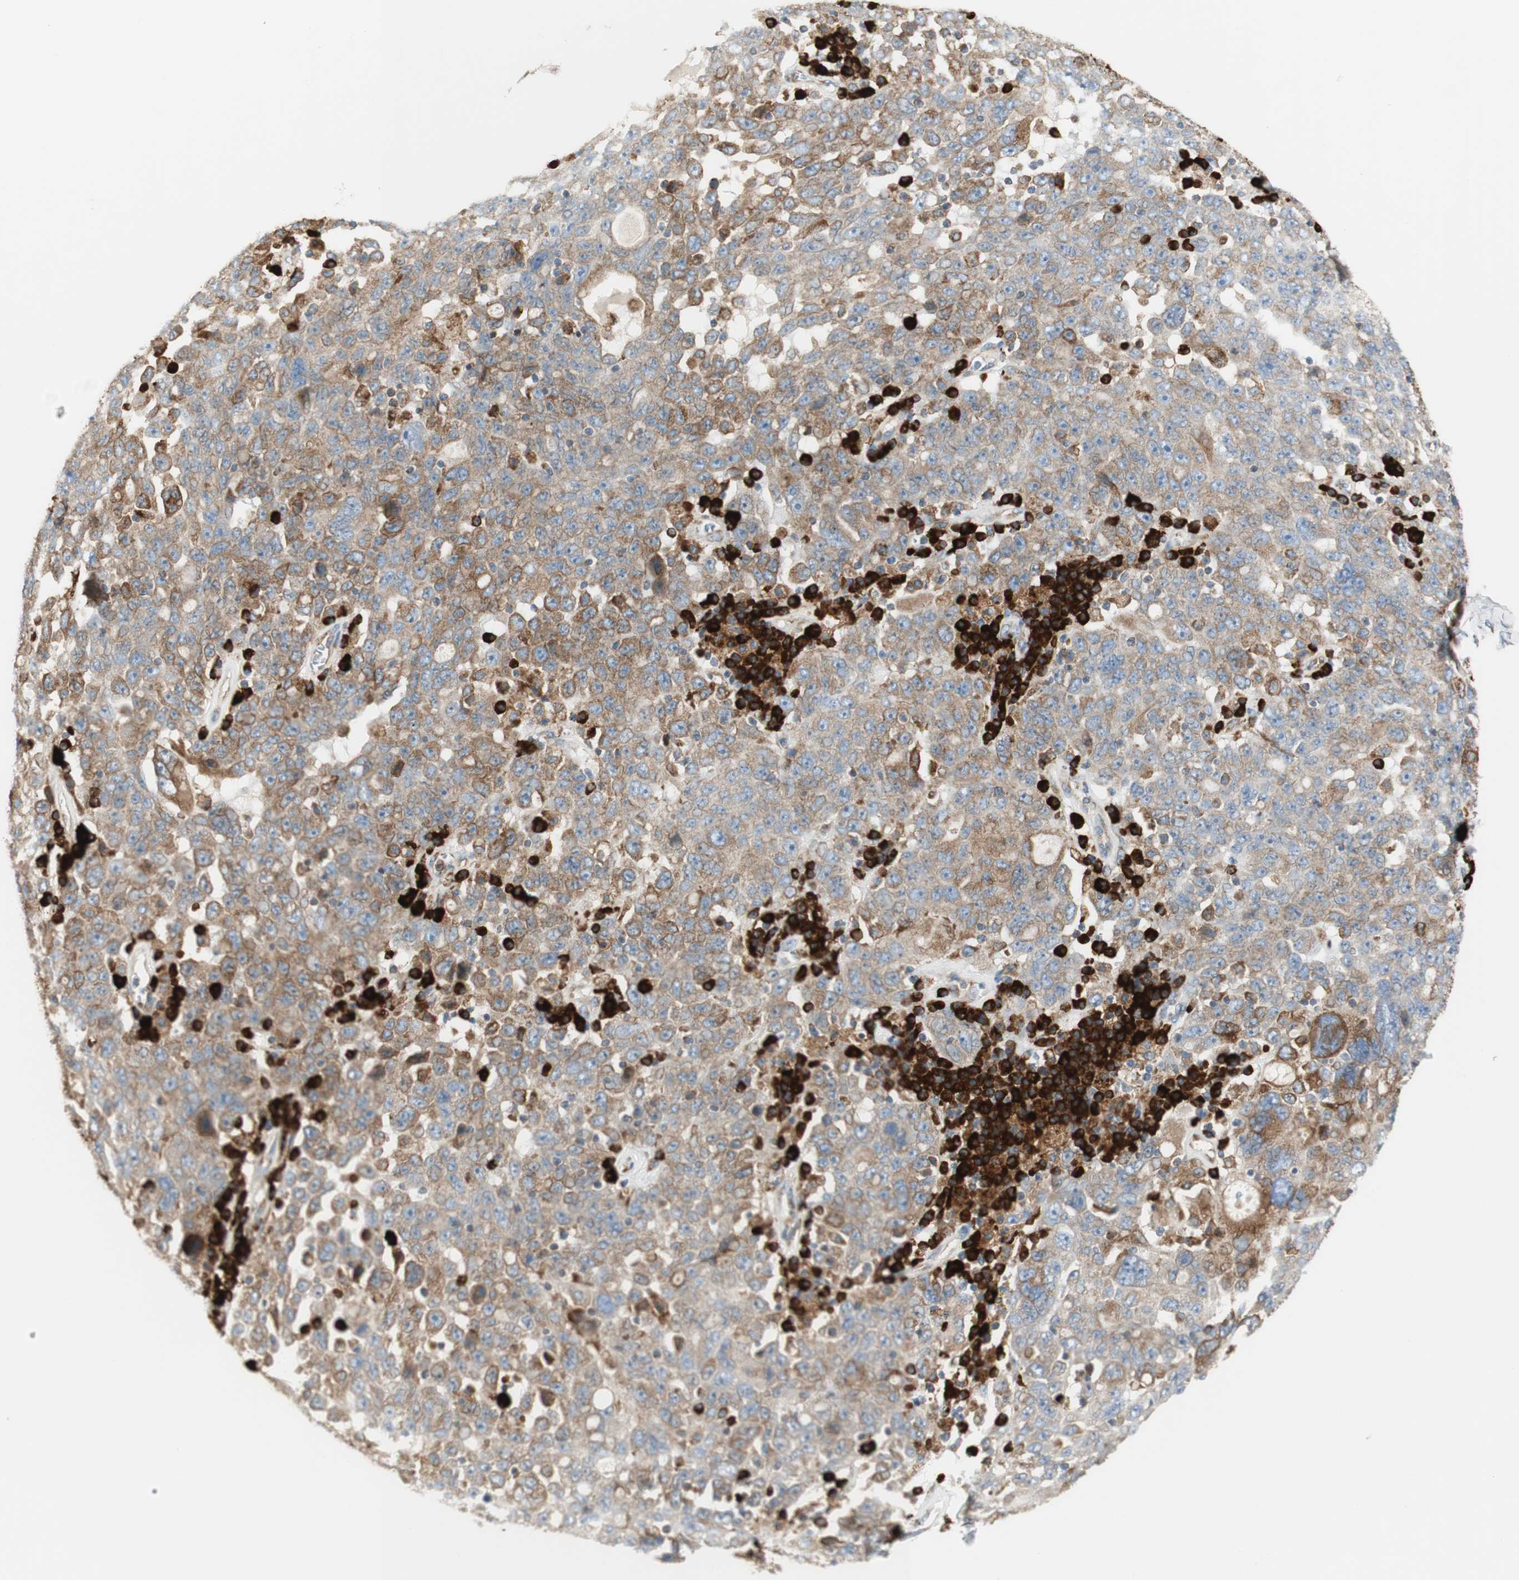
{"staining": {"intensity": "moderate", "quantity": ">75%", "location": "cytoplasmic/membranous"}, "tissue": "ovarian cancer", "cell_type": "Tumor cells", "image_type": "cancer", "snomed": [{"axis": "morphology", "description": "Carcinoma, endometroid"}, {"axis": "topography", "description": "Ovary"}], "caption": "DAB (3,3'-diaminobenzidine) immunohistochemical staining of ovarian cancer displays moderate cytoplasmic/membranous protein positivity in approximately >75% of tumor cells.", "gene": "MANF", "patient": {"sex": "female", "age": 62}}